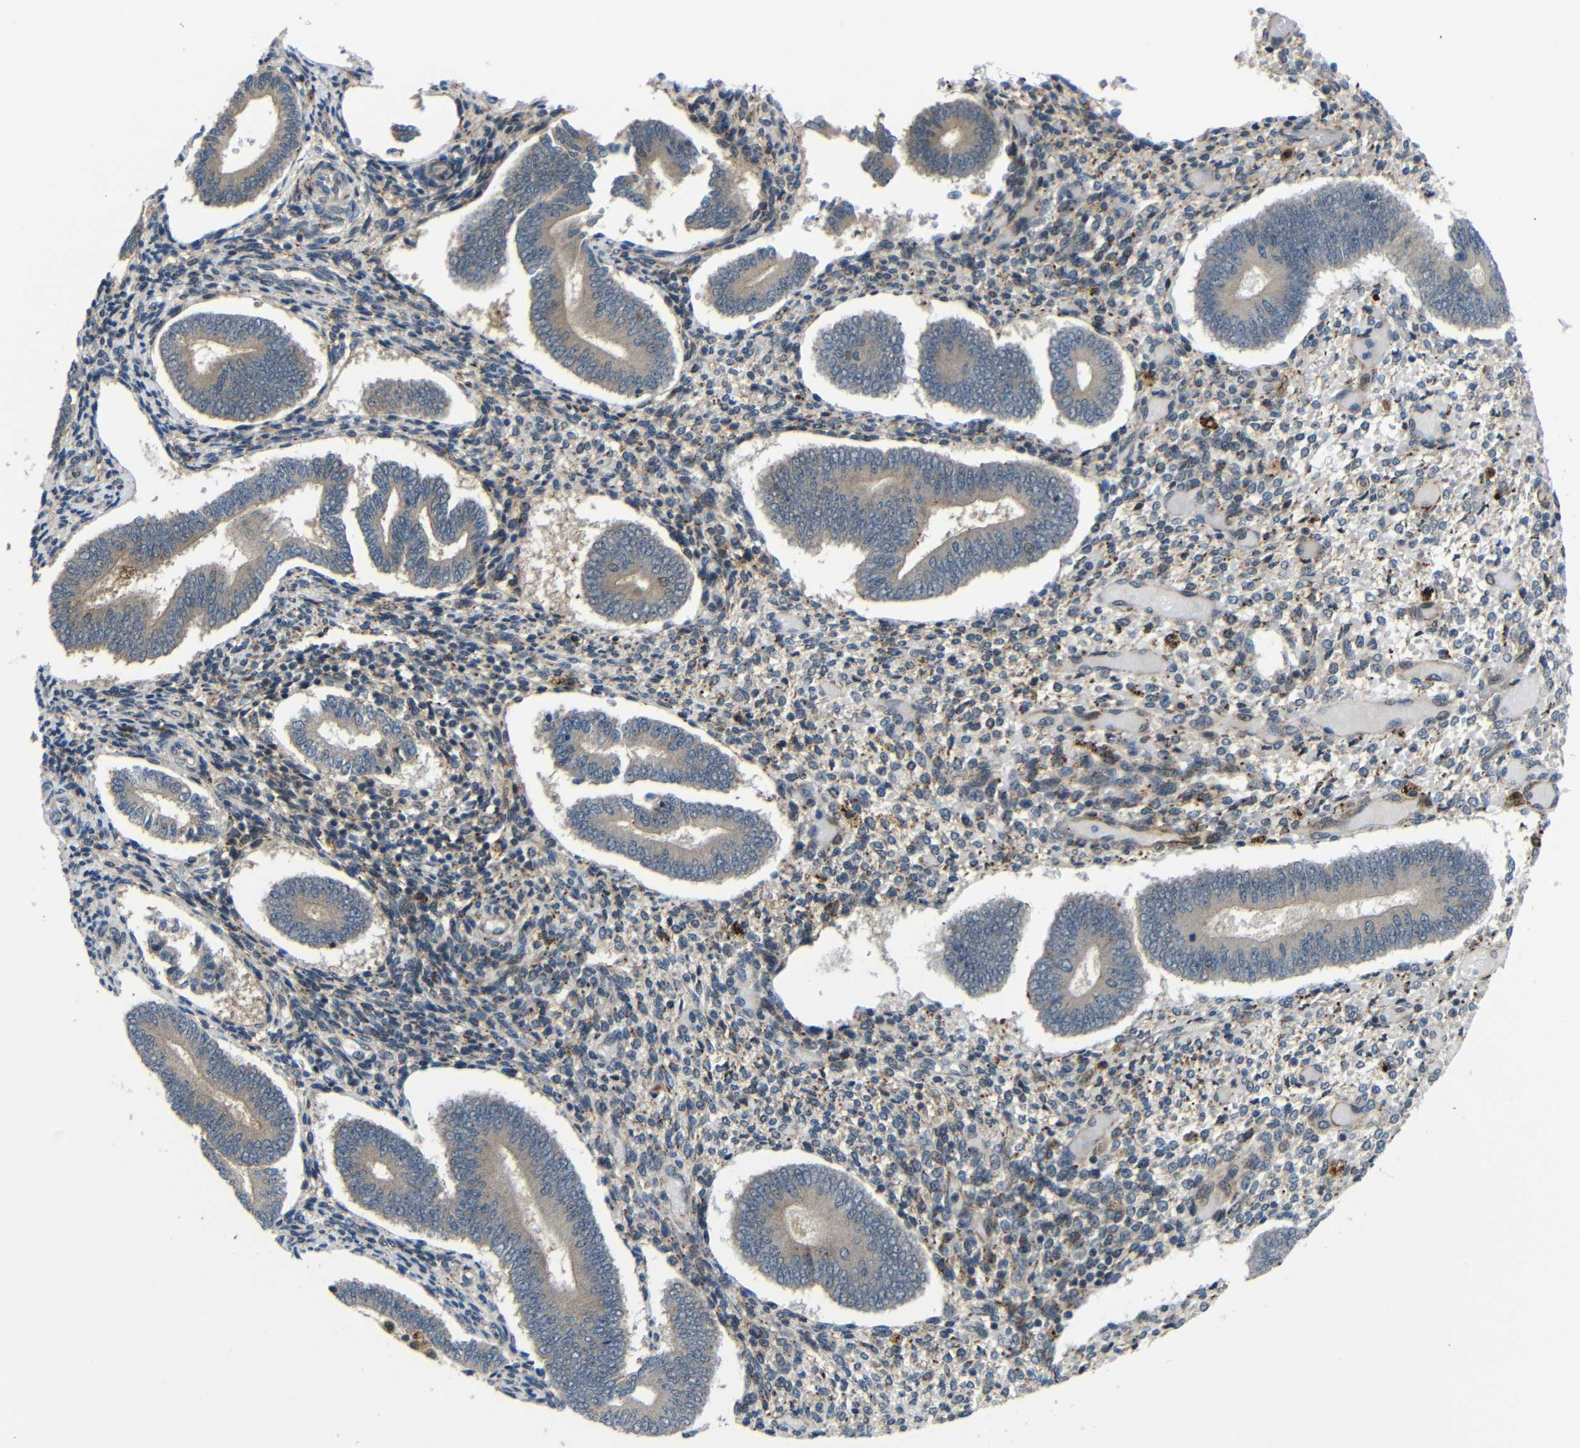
{"staining": {"intensity": "negative", "quantity": "none", "location": "none"}, "tissue": "endometrium", "cell_type": "Cells in endometrial stroma", "image_type": "normal", "snomed": [{"axis": "morphology", "description": "Normal tissue, NOS"}, {"axis": "topography", "description": "Endometrium"}], "caption": "An image of human endometrium is negative for staining in cells in endometrial stroma. The staining was performed using DAB (3,3'-diaminobenzidine) to visualize the protein expression in brown, while the nuclei were stained in blue with hematoxylin (Magnification: 20x).", "gene": "SYDE1", "patient": {"sex": "female", "age": 42}}